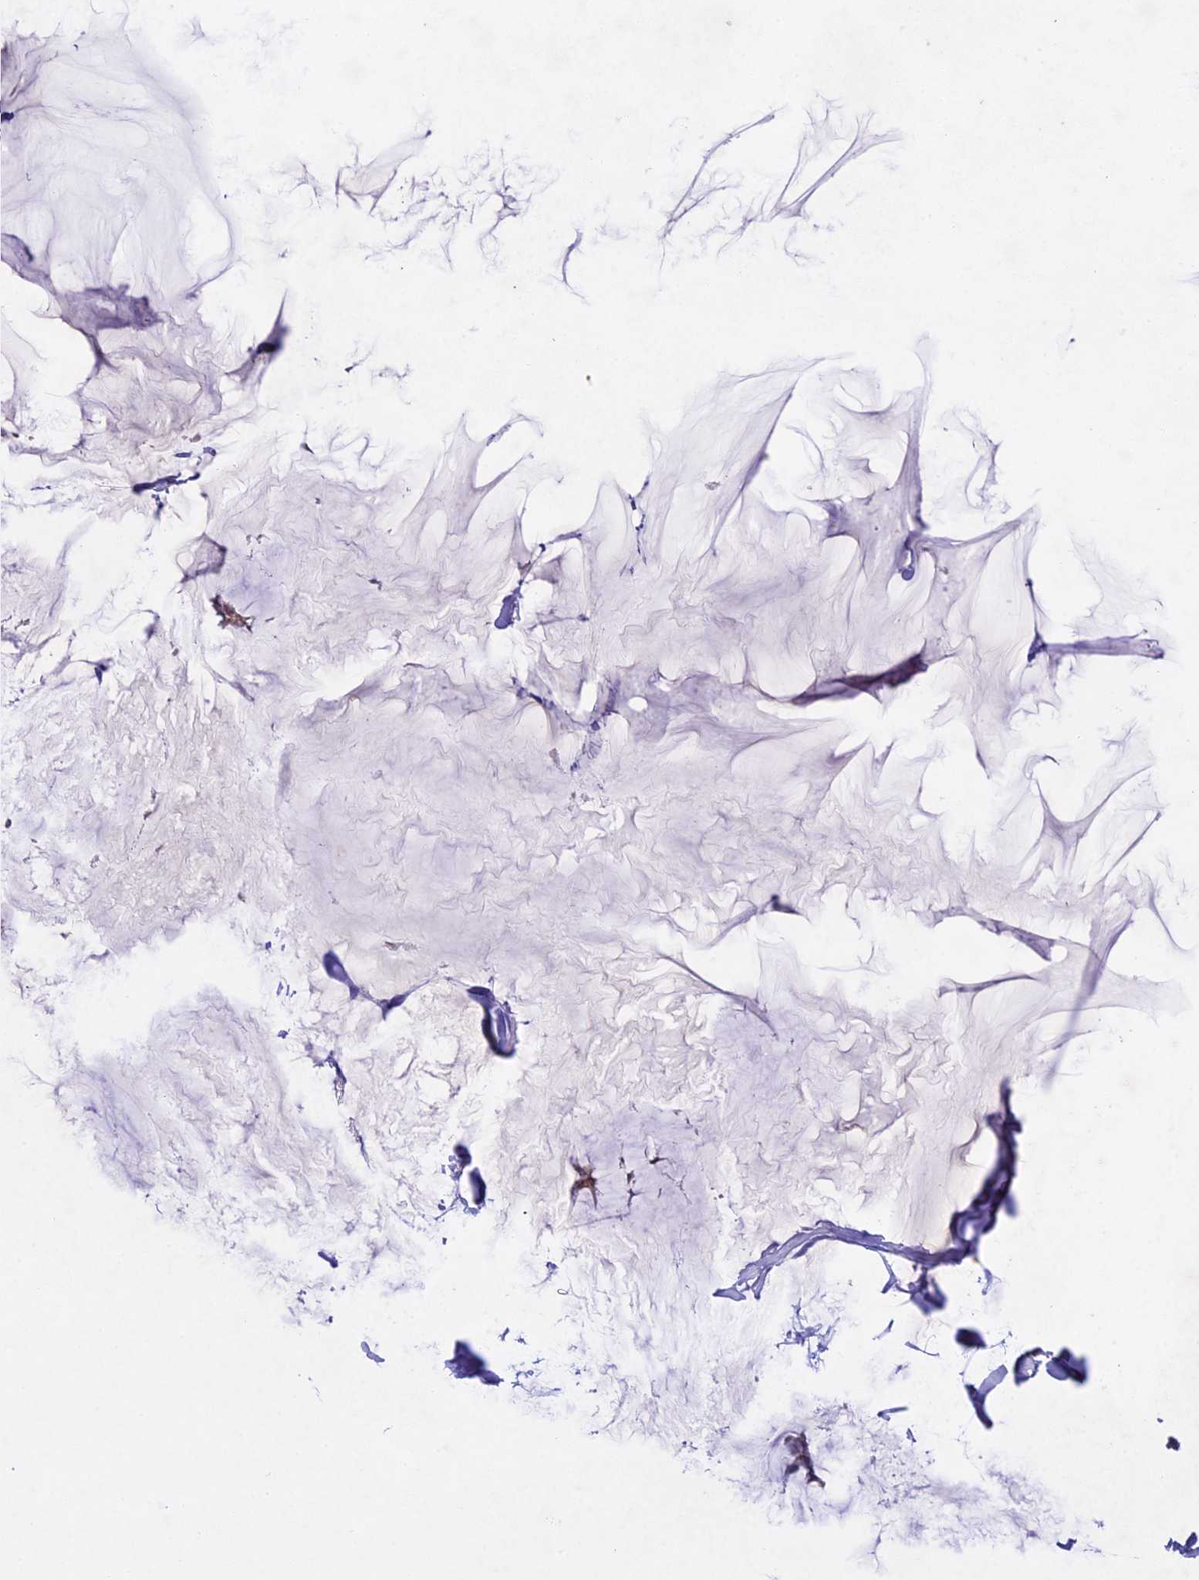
{"staining": {"intensity": "weak", "quantity": "25%-75%", "location": "cytoplasmic/membranous"}, "tissue": "breast cancer", "cell_type": "Tumor cells", "image_type": "cancer", "snomed": [{"axis": "morphology", "description": "Duct carcinoma"}, {"axis": "topography", "description": "Breast"}], "caption": "There is low levels of weak cytoplasmic/membranous staining in tumor cells of breast invasive ductal carcinoma, as demonstrated by immunohistochemical staining (brown color).", "gene": "TGDS", "patient": {"sex": "female", "age": 93}}